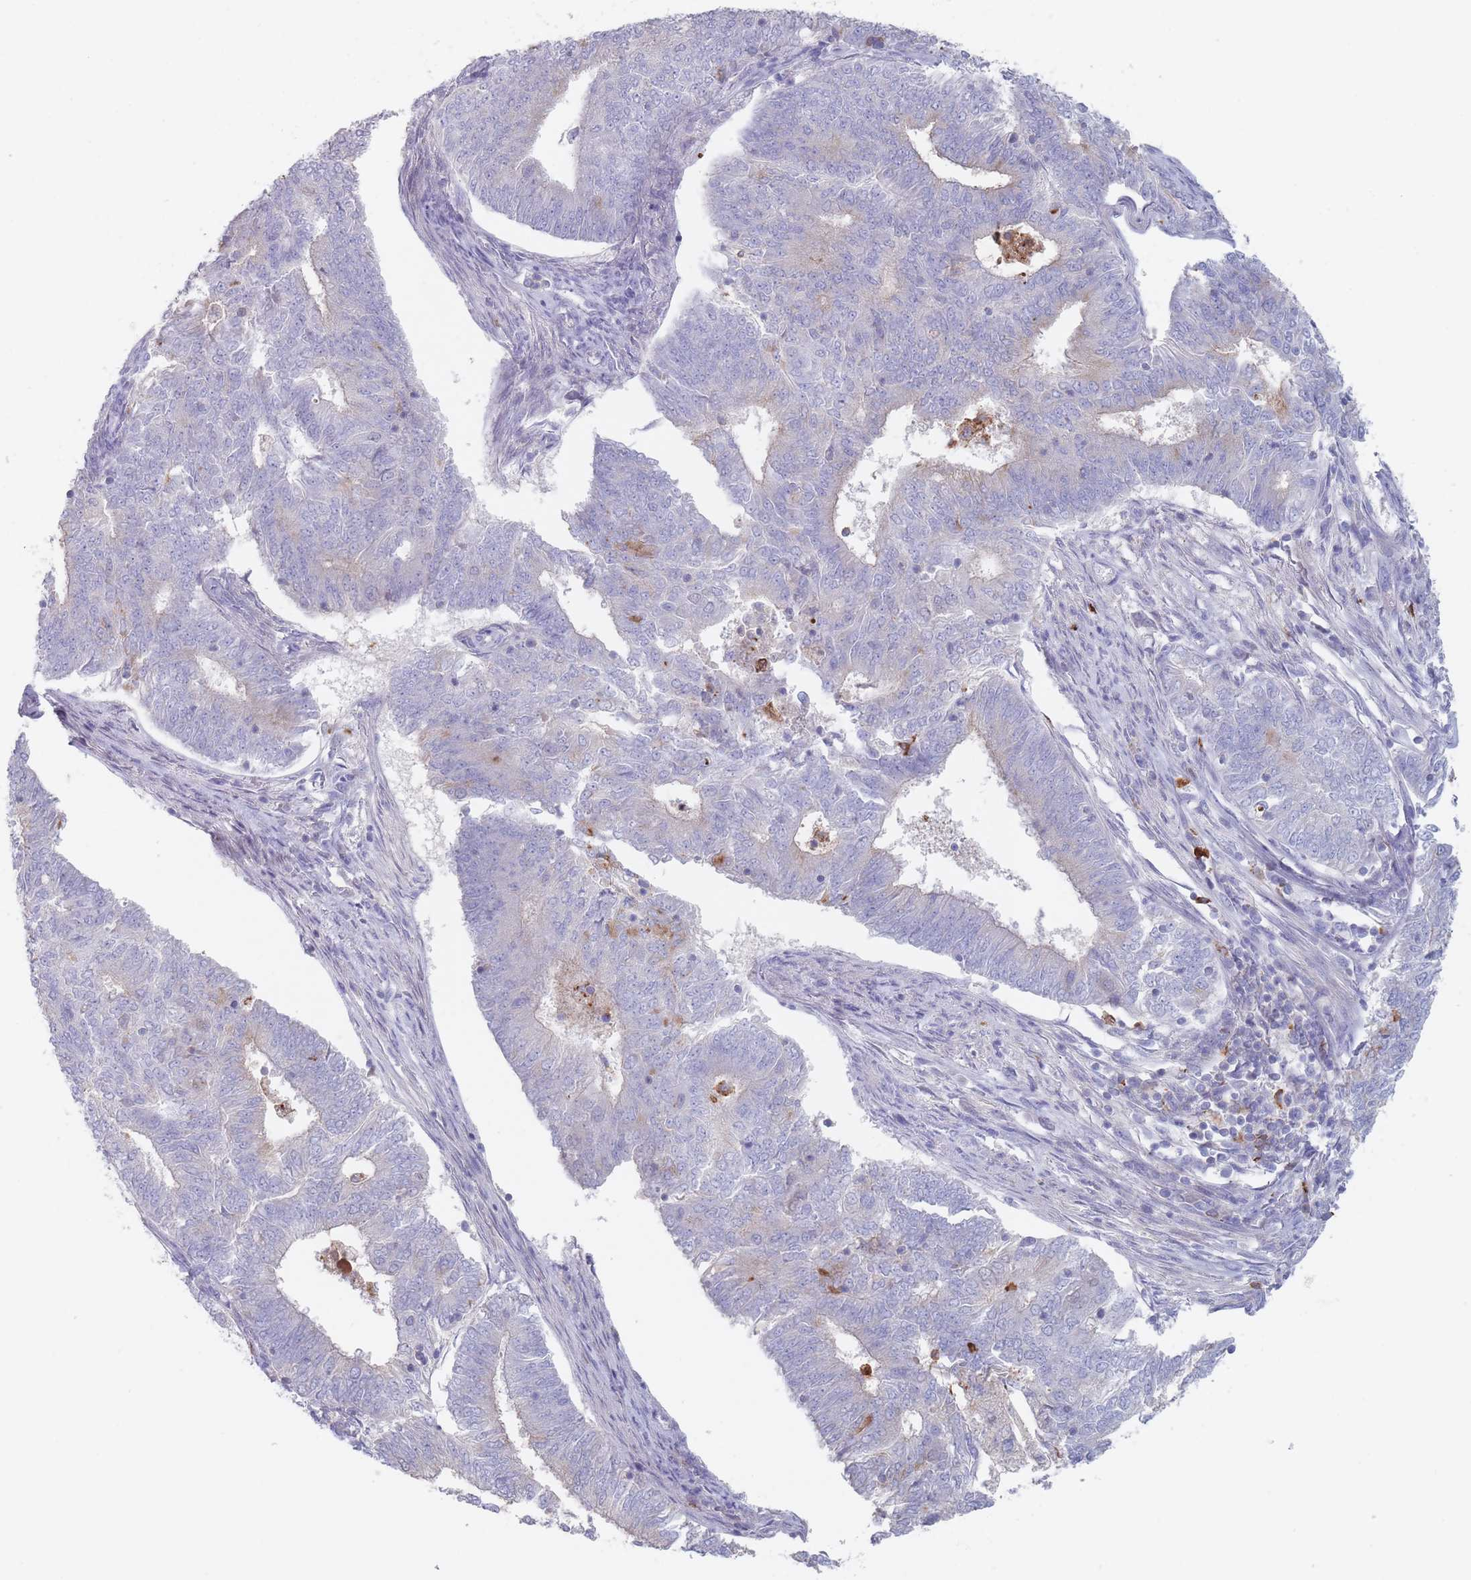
{"staining": {"intensity": "negative", "quantity": "none", "location": "none"}, "tissue": "endometrial cancer", "cell_type": "Tumor cells", "image_type": "cancer", "snomed": [{"axis": "morphology", "description": "Adenocarcinoma, NOS"}, {"axis": "topography", "description": "Endometrium"}], "caption": "IHC micrograph of neoplastic tissue: human endometrial adenocarcinoma stained with DAB exhibits no significant protein staining in tumor cells.", "gene": "ATP1A3", "patient": {"sex": "female", "age": 62}}